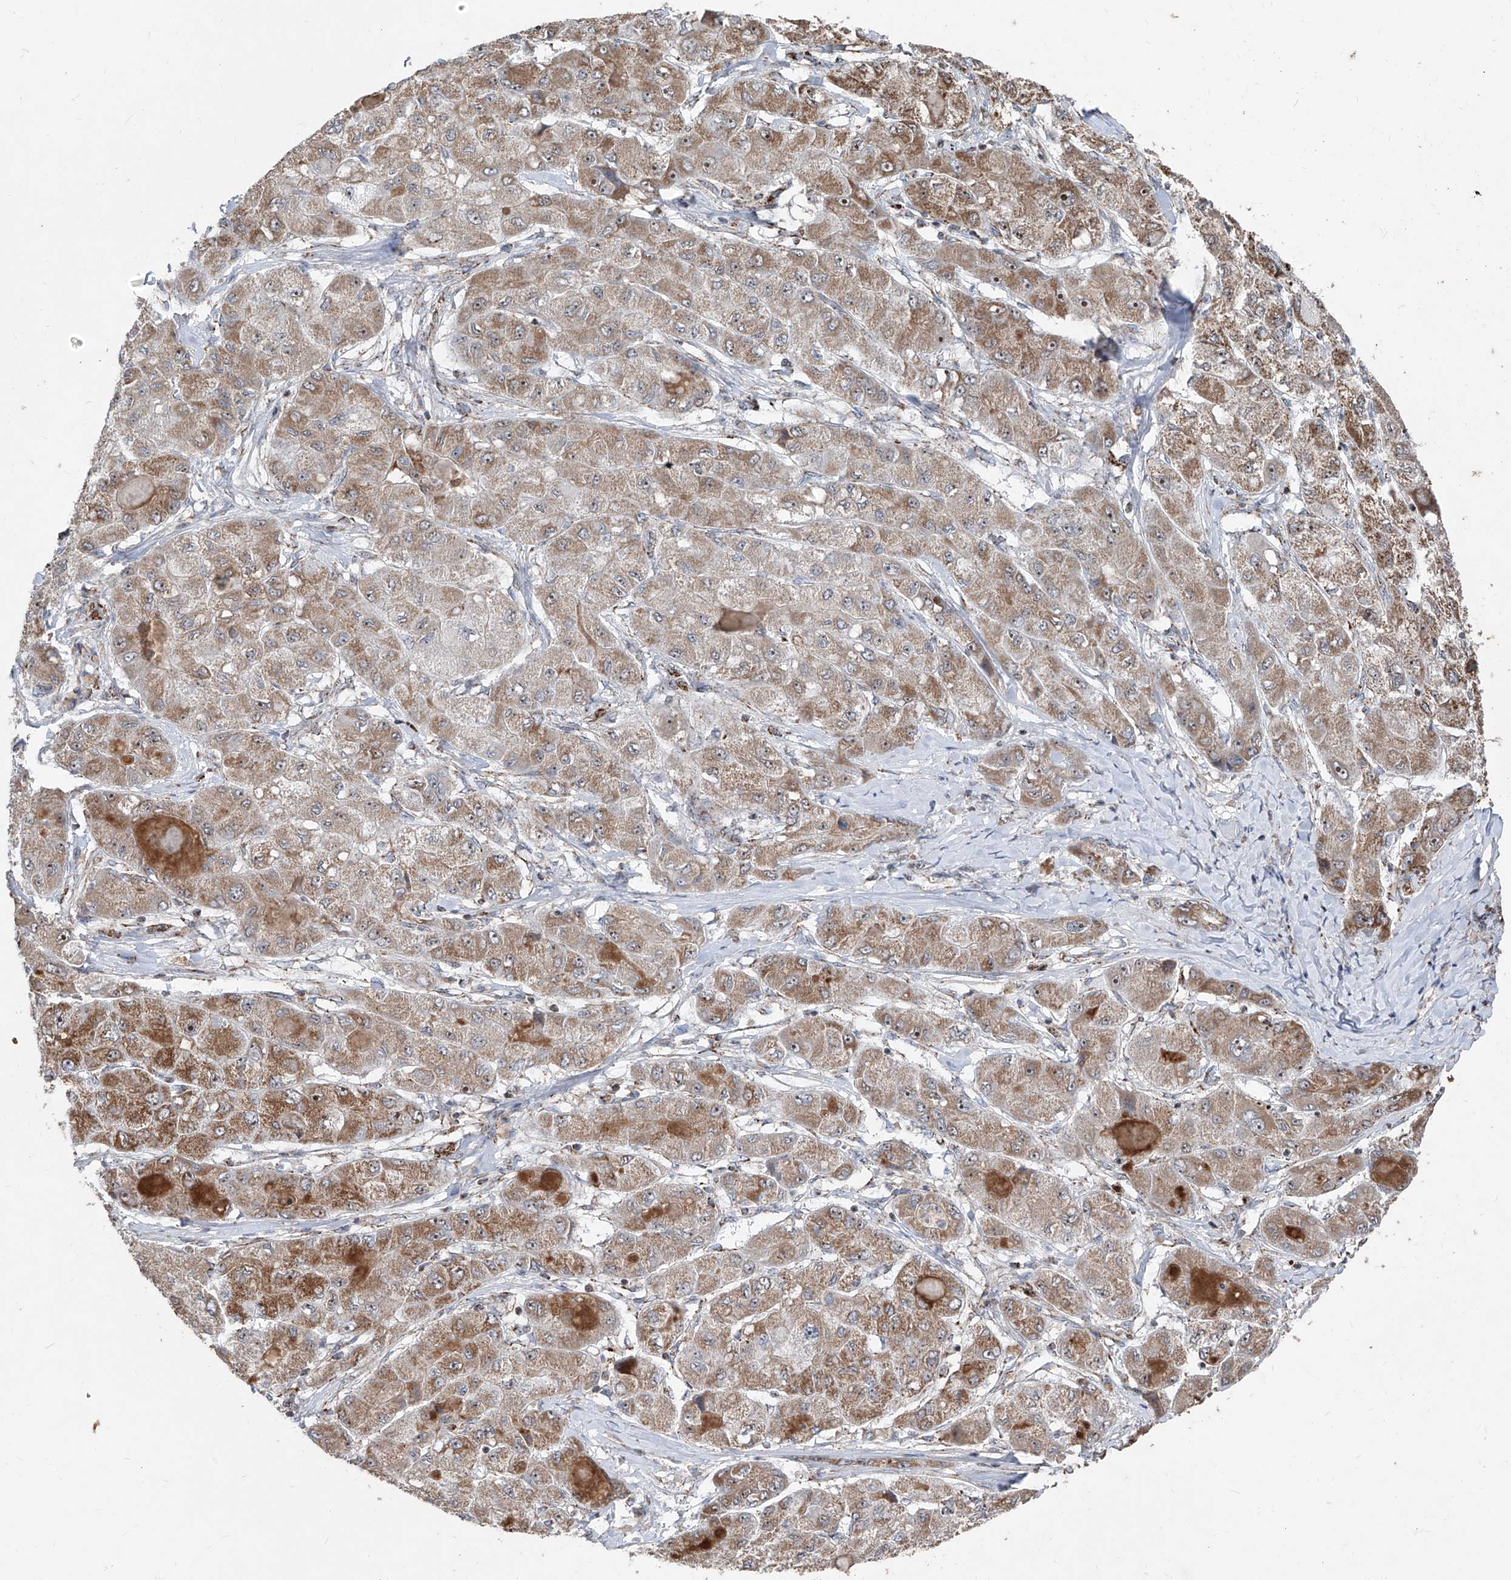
{"staining": {"intensity": "moderate", "quantity": ">75%", "location": "cytoplasmic/membranous"}, "tissue": "liver cancer", "cell_type": "Tumor cells", "image_type": "cancer", "snomed": [{"axis": "morphology", "description": "Carcinoma, Hepatocellular, NOS"}, {"axis": "topography", "description": "Liver"}], "caption": "Brown immunohistochemical staining in human hepatocellular carcinoma (liver) demonstrates moderate cytoplasmic/membranous positivity in about >75% of tumor cells.", "gene": "NDUFB3", "patient": {"sex": "male", "age": 80}}